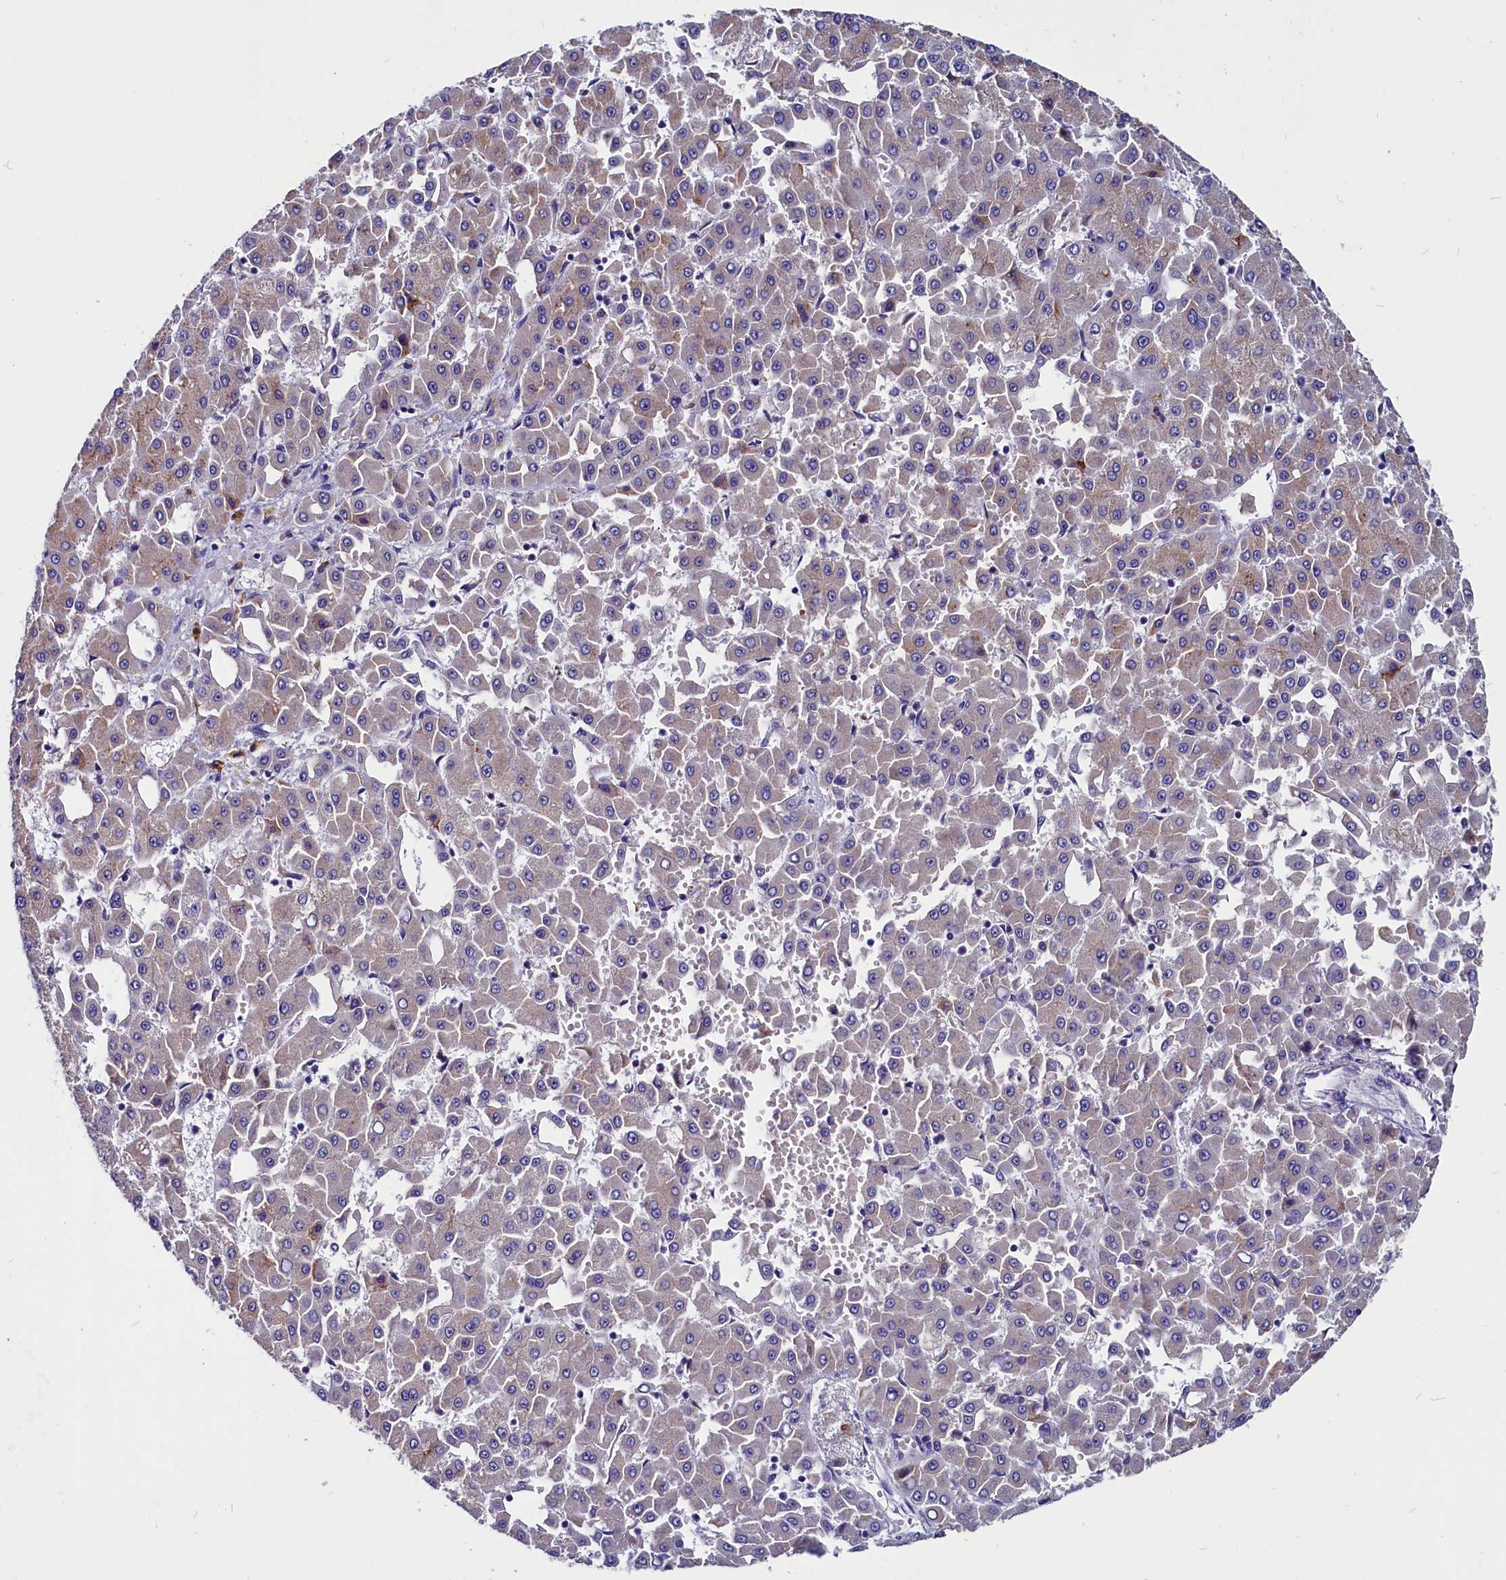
{"staining": {"intensity": "negative", "quantity": "none", "location": "none"}, "tissue": "liver cancer", "cell_type": "Tumor cells", "image_type": "cancer", "snomed": [{"axis": "morphology", "description": "Carcinoma, Hepatocellular, NOS"}, {"axis": "topography", "description": "Liver"}], "caption": "Tumor cells are negative for brown protein staining in hepatocellular carcinoma (liver).", "gene": "CCBE1", "patient": {"sex": "male", "age": 47}}